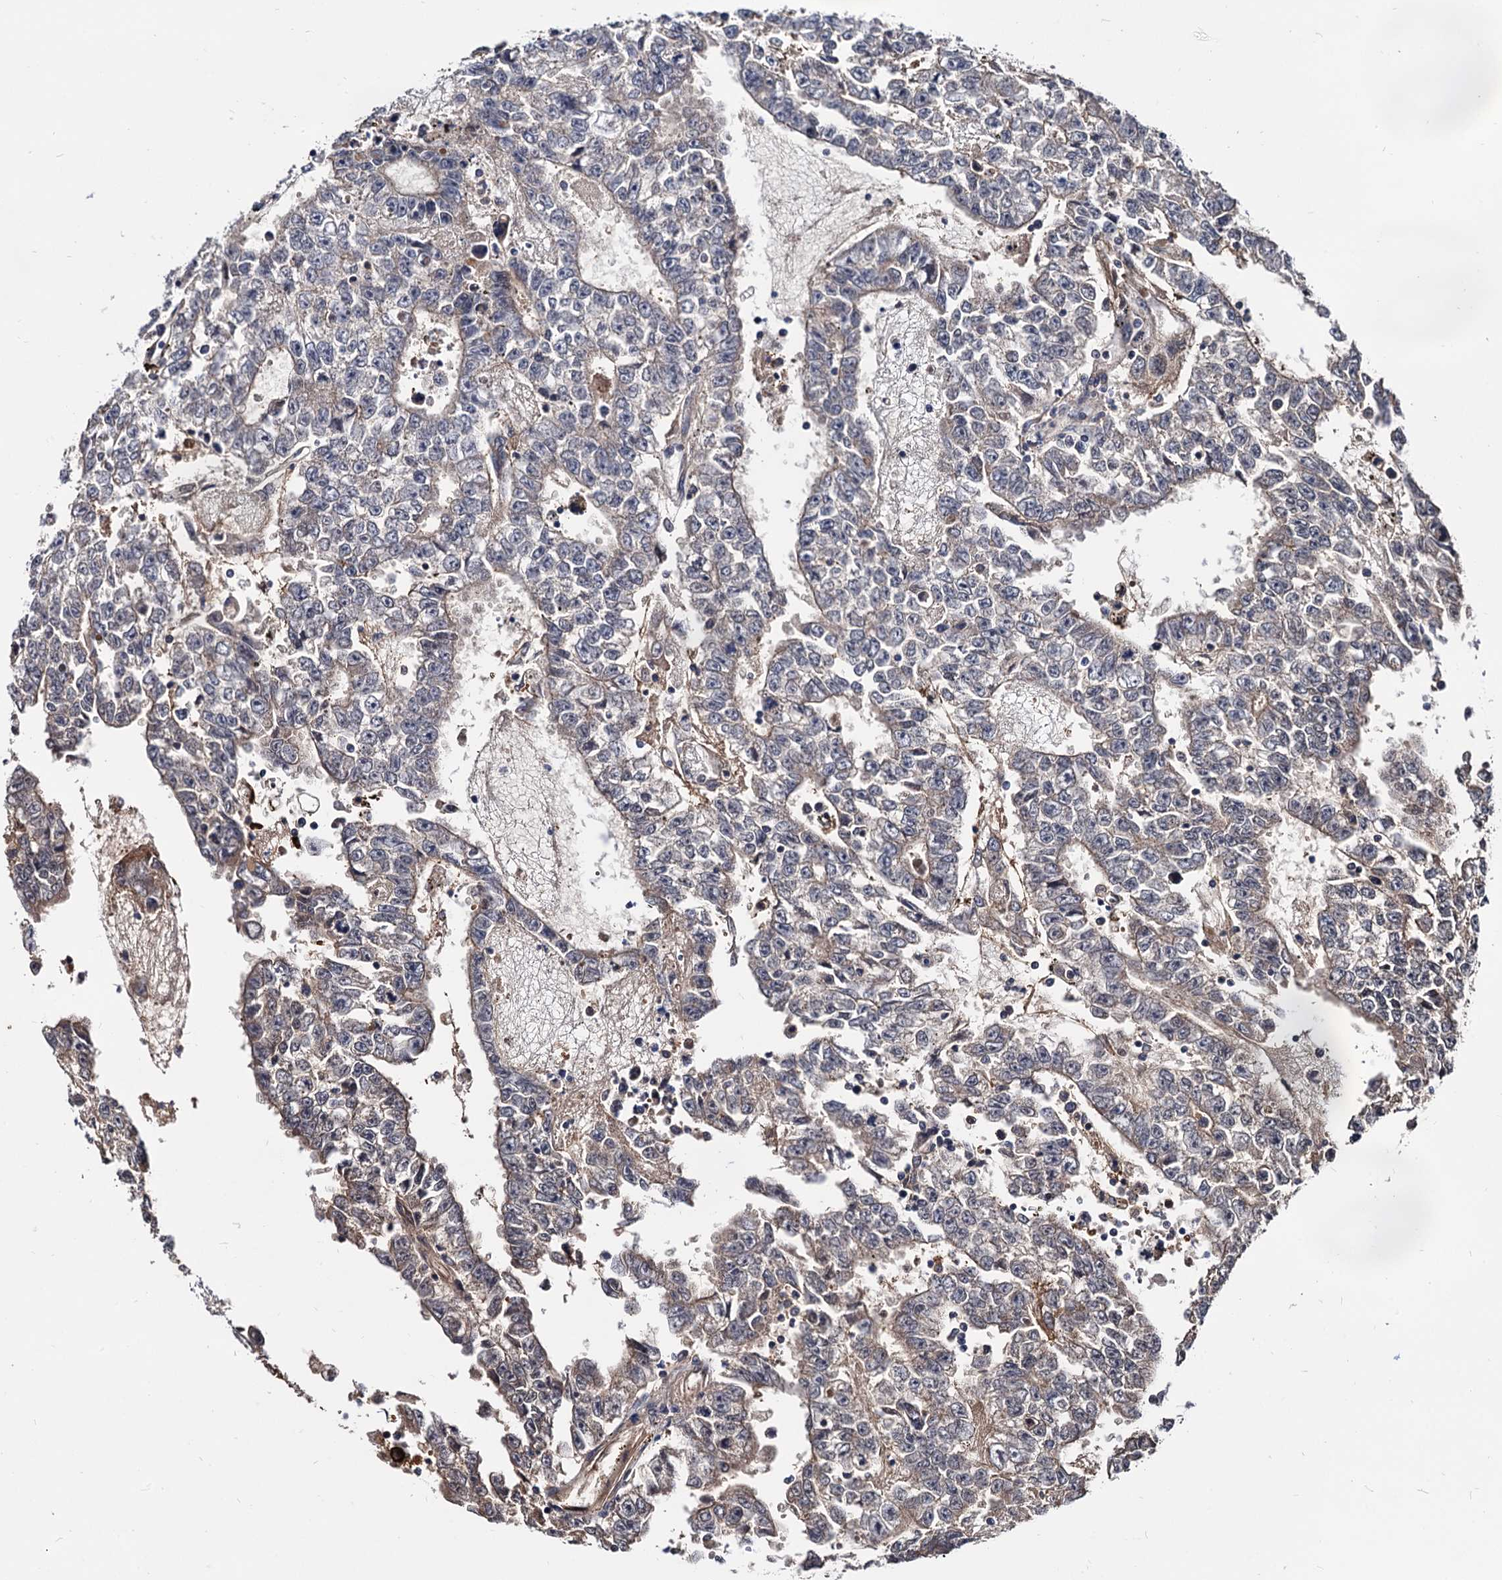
{"staining": {"intensity": "weak", "quantity": "<25%", "location": "cytoplasmic/membranous"}, "tissue": "testis cancer", "cell_type": "Tumor cells", "image_type": "cancer", "snomed": [{"axis": "morphology", "description": "Carcinoma, Embryonal, NOS"}, {"axis": "topography", "description": "Testis"}], "caption": "Immunohistochemical staining of embryonal carcinoma (testis) demonstrates no significant expression in tumor cells.", "gene": "CPPED1", "patient": {"sex": "male", "age": 25}}